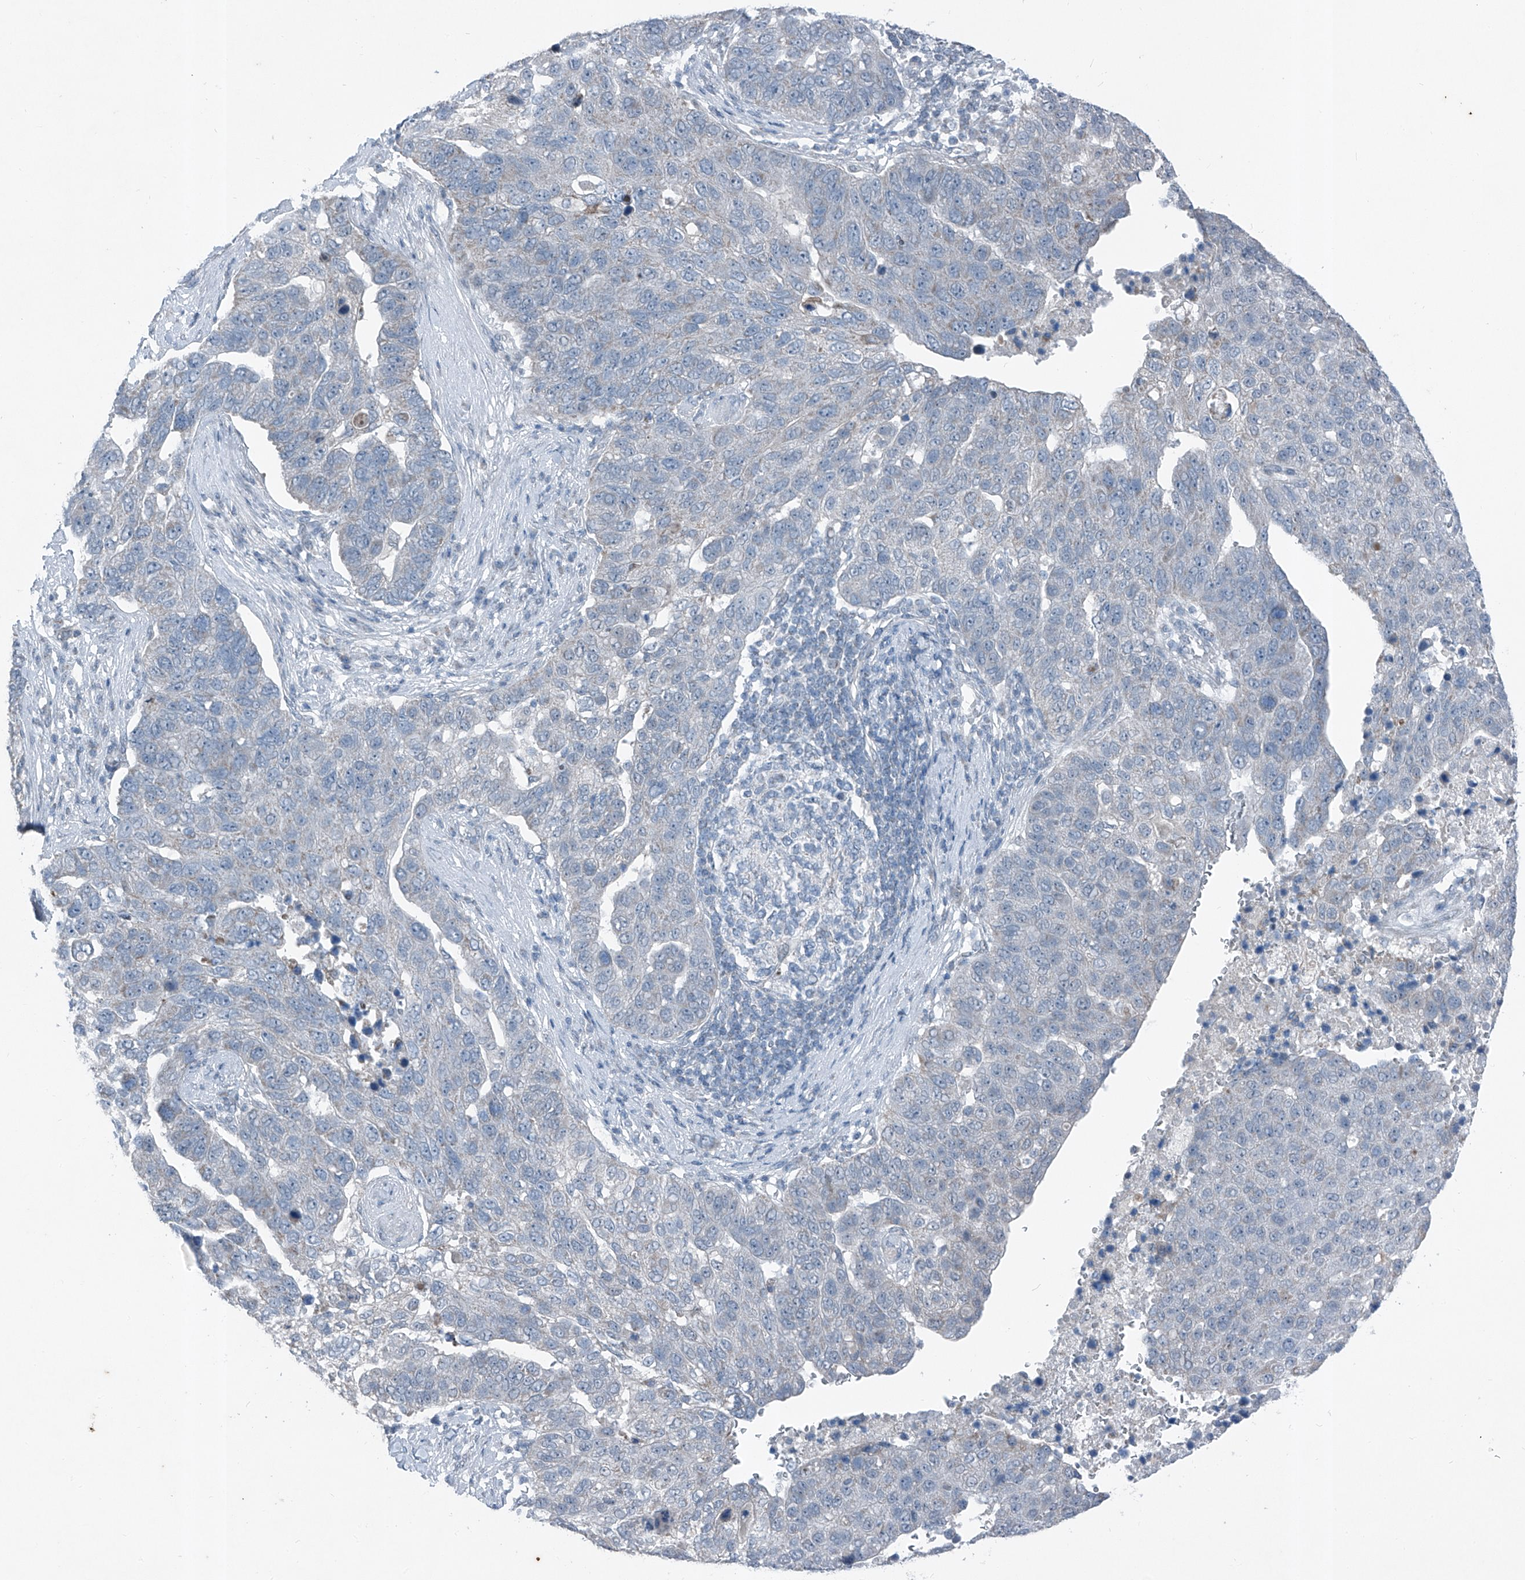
{"staining": {"intensity": "negative", "quantity": "none", "location": "none"}, "tissue": "pancreatic cancer", "cell_type": "Tumor cells", "image_type": "cancer", "snomed": [{"axis": "morphology", "description": "Adenocarcinoma, NOS"}, {"axis": "topography", "description": "Pancreas"}], "caption": "High magnification brightfield microscopy of adenocarcinoma (pancreatic) stained with DAB (3,3'-diaminobenzidine) (brown) and counterstained with hematoxylin (blue): tumor cells show no significant positivity.", "gene": "DYRK1B", "patient": {"sex": "female", "age": 61}}